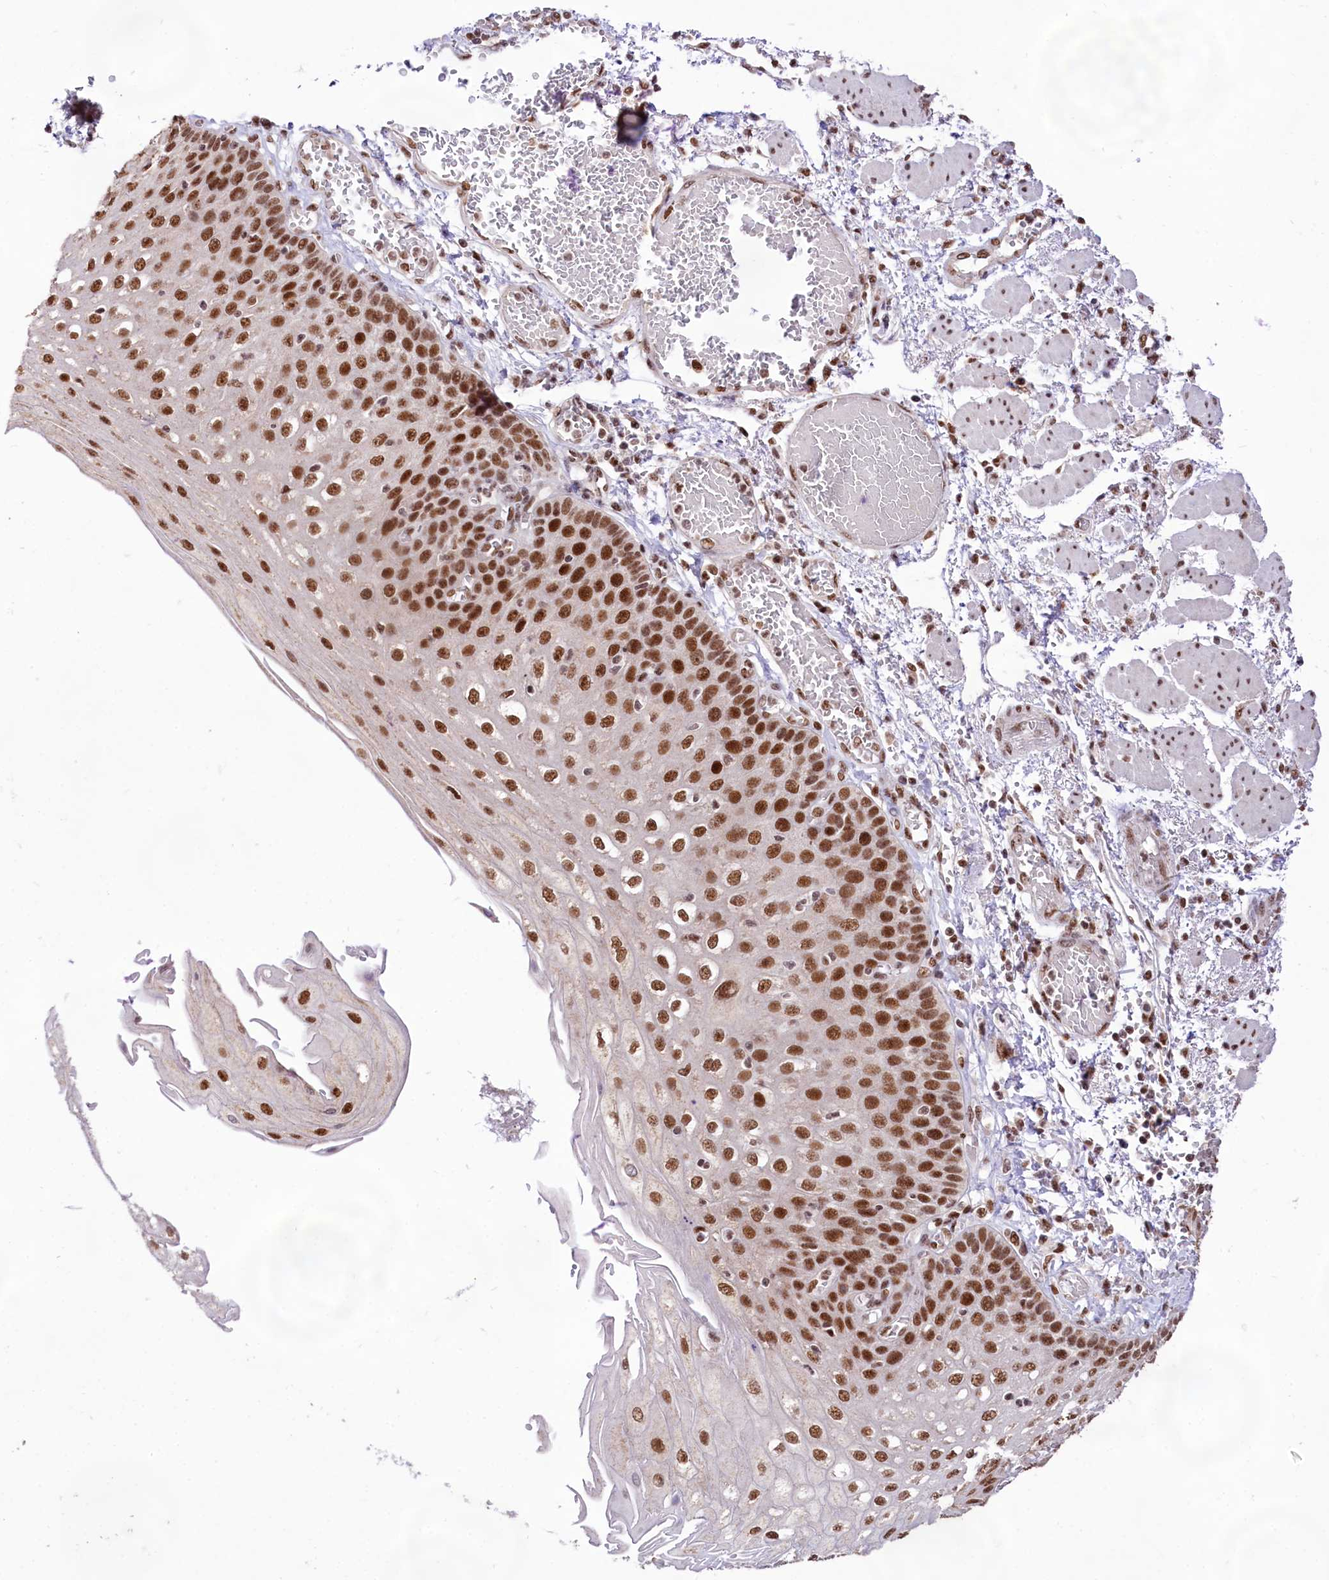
{"staining": {"intensity": "strong", "quantity": ">75%", "location": "nuclear"}, "tissue": "esophagus", "cell_type": "Squamous epithelial cells", "image_type": "normal", "snomed": [{"axis": "morphology", "description": "Normal tissue, NOS"}, {"axis": "topography", "description": "Esophagus"}], "caption": "High-magnification brightfield microscopy of benign esophagus stained with DAB (3,3'-diaminobenzidine) (brown) and counterstained with hematoxylin (blue). squamous epithelial cells exhibit strong nuclear positivity is appreciated in about>75% of cells. (DAB = brown stain, brightfield microscopy at high magnification).", "gene": "HIRA", "patient": {"sex": "male", "age": 81}}